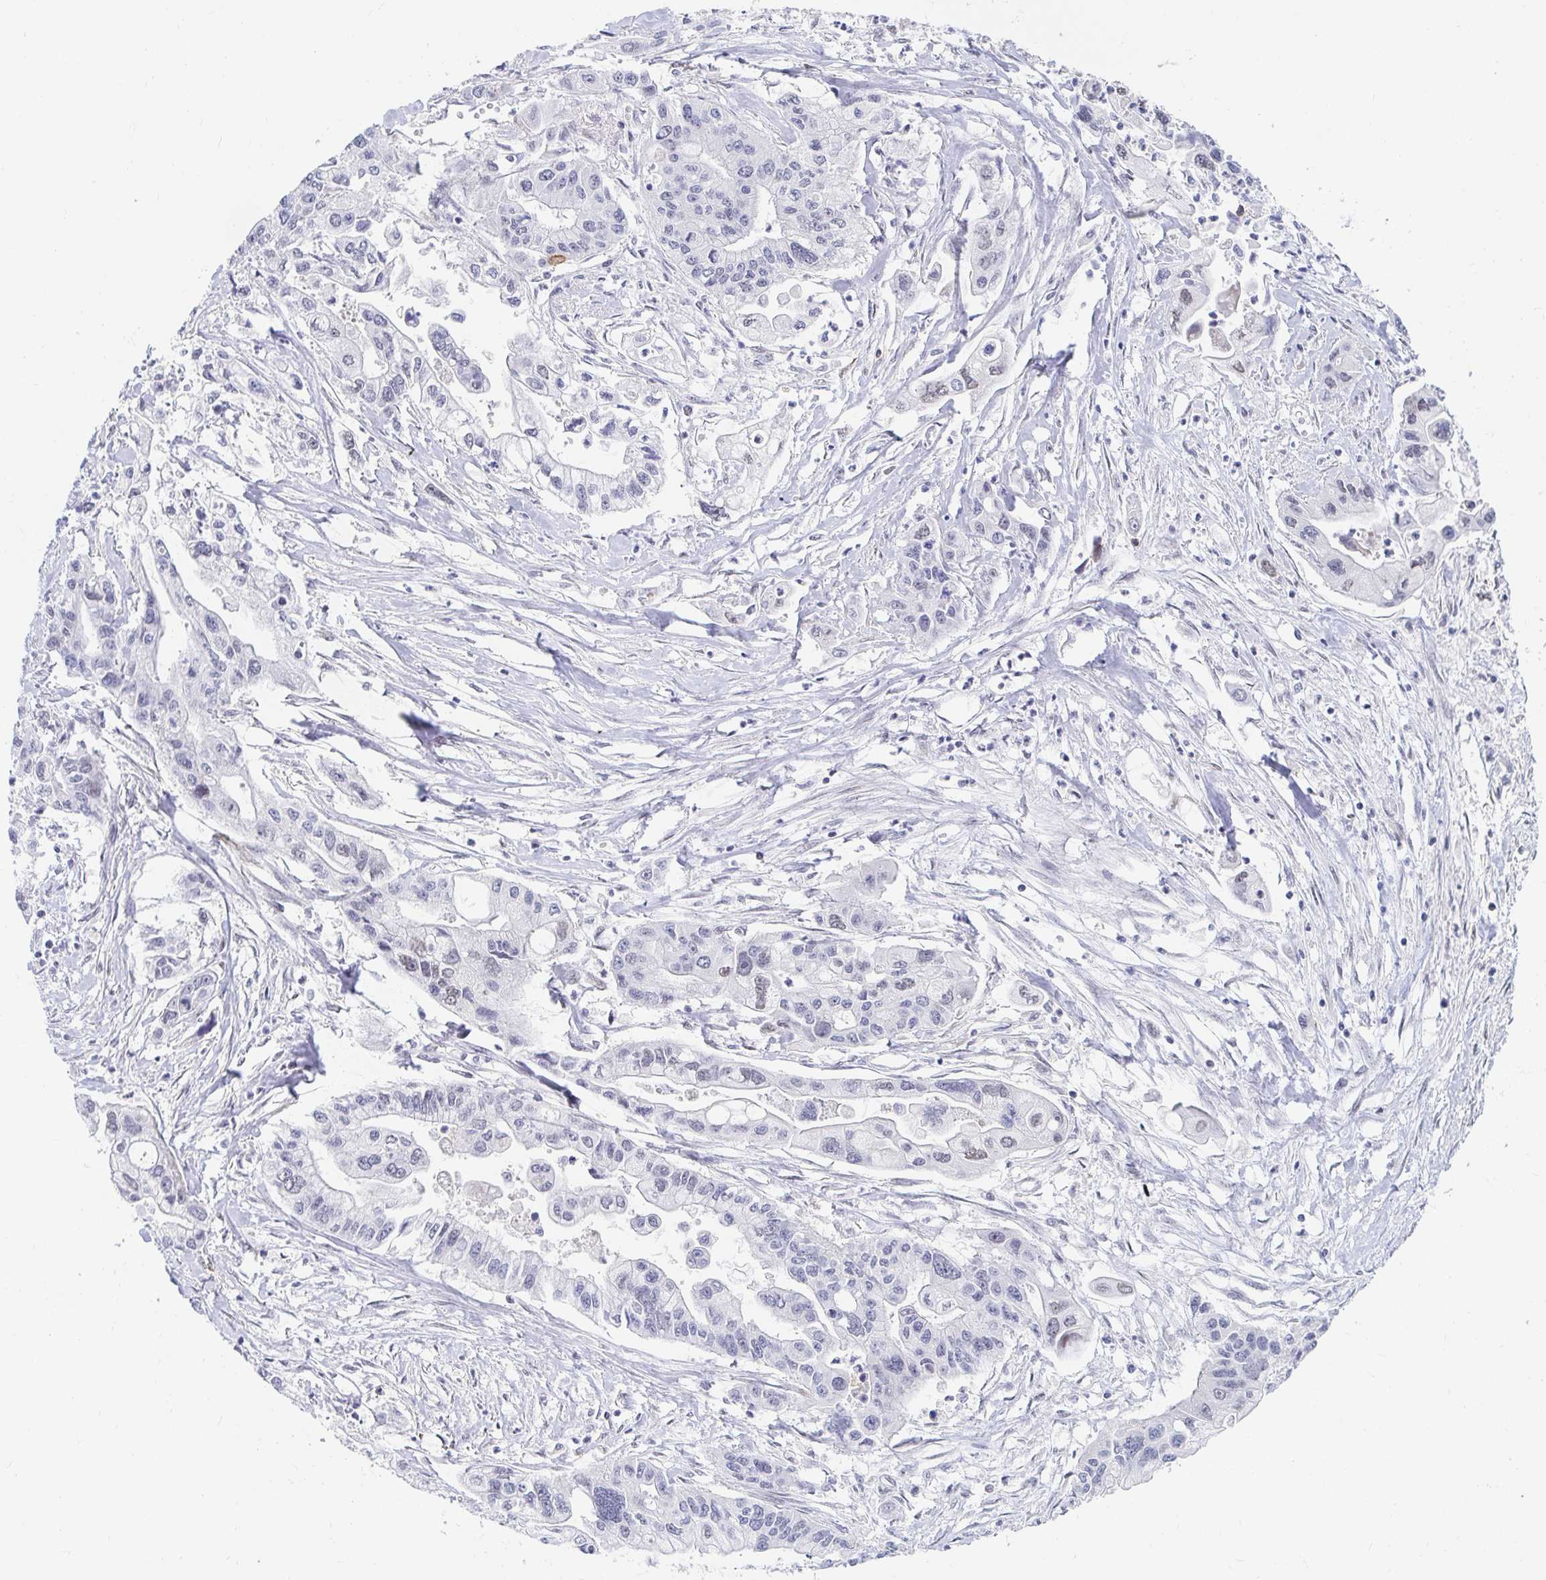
{"staining": {"intensity": "negative", "quantity": "none", "location": "none"}, "tissue": "pancreatic cancer", "cell_type": "Tumor cells", "image_type": "cancer", "snomed": [{"axis": "morphology", "description": "Adenocarcinoma, NOS"}, {"axis": "topography", "description": "Pancreas"}], "caption": "The IHC photomicrograph has no significant expression in tumor cells of pancreatic cancer tissue. Nuclei are stained in blue.", "gene": "COL28A1", "patient": {"sex": "male", "age": 62}}